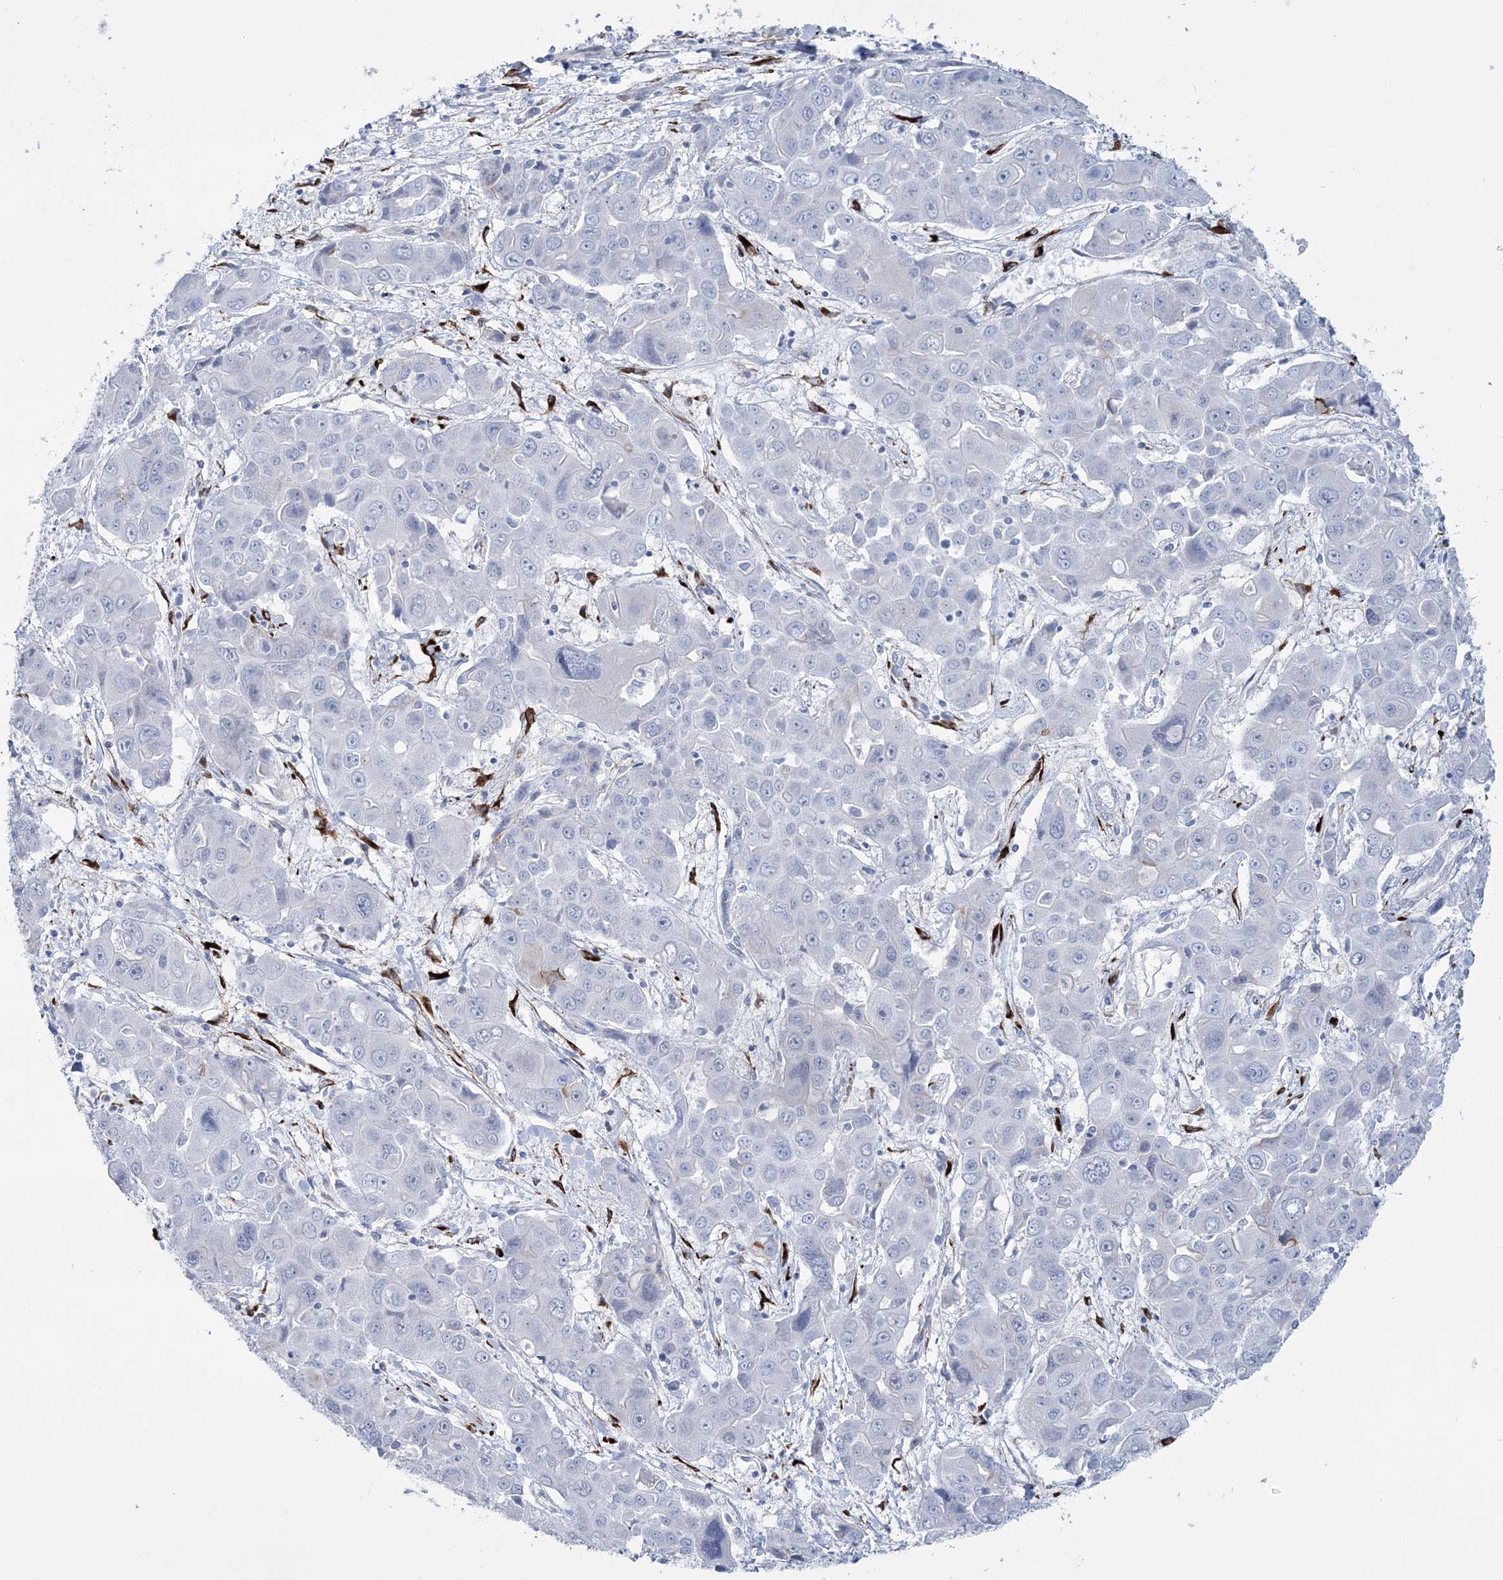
{"staining": {"intensity": "negative", "quantity": "none", "location": "none"}, "tissue": "liver cancer", "cell_type": "Tumor cells", "image_type": "cancer", "snomed": [{"axis": "morphology", "description": "Cholangiocarcinoma"}, {"axis": "topography", "description": "Liver"}], "caption": "This is an immunohistochemistry (IHC) image of human liver cancer (cholangiocarcinoma). There is no staining in tumor cells.", "gene": "RAB11FIP5", "patient": {"sex": "male", "age": 67}}